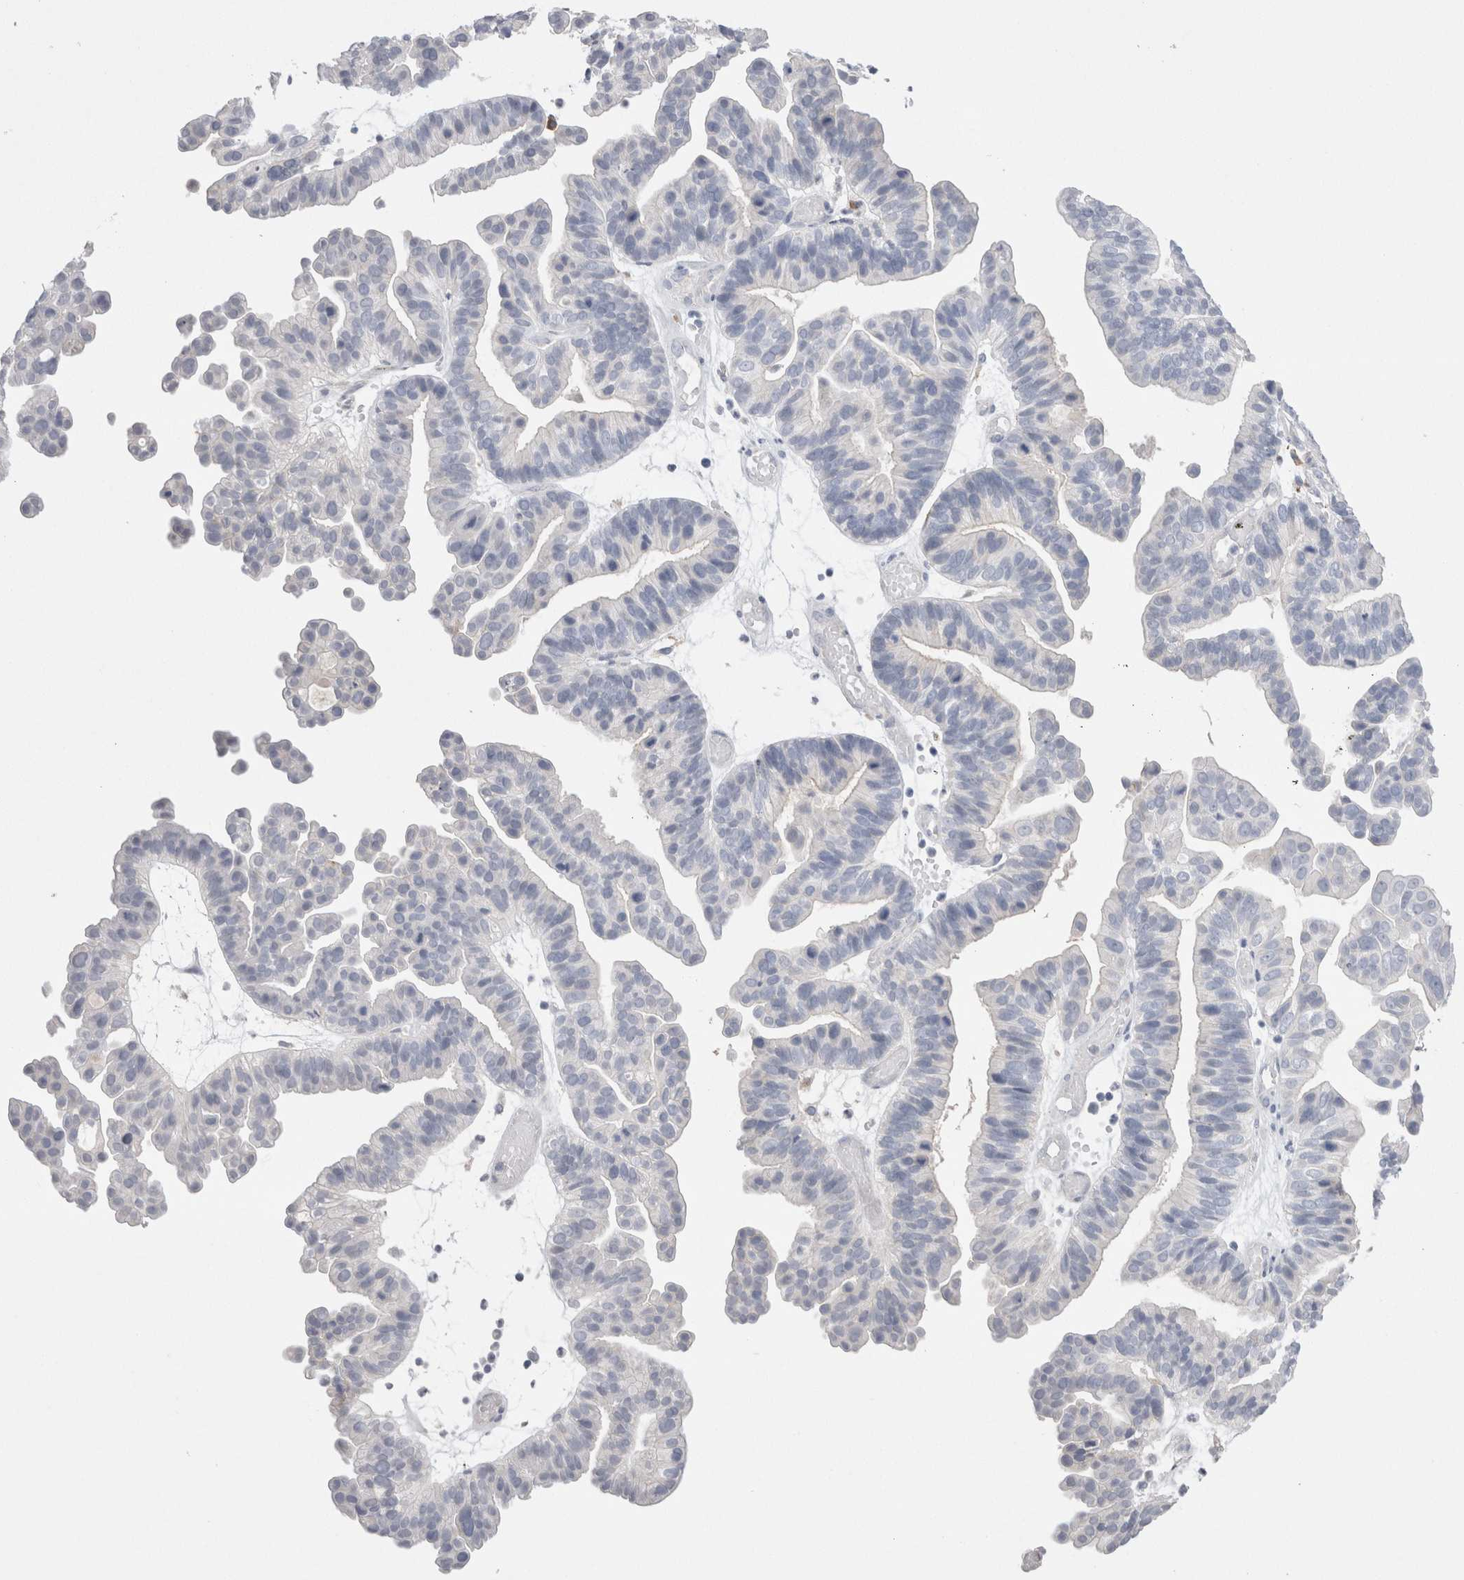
{"staining": {"intensity": "negative", "quantity": "none", "location": "none"}, "tissue": "ovarian cancer", "cell_type": "Tumor cells", "image_type": "cancer", "snomed": [{"axis": "morphology", "description": "Cystadenocarcinoma, serous, NOS"}, {"axis": "topography", "description": "Ovary"}], "caption": "Immunohistochemistry histopathology image of neoplastic tissue: human ovarian cancer (serous cystadenocarcinoma) stained with DAB exhibits no significant protein expression in tumor cells.", "gene": "EPDR1", "patient": {"sex": "female", "age": 56}}